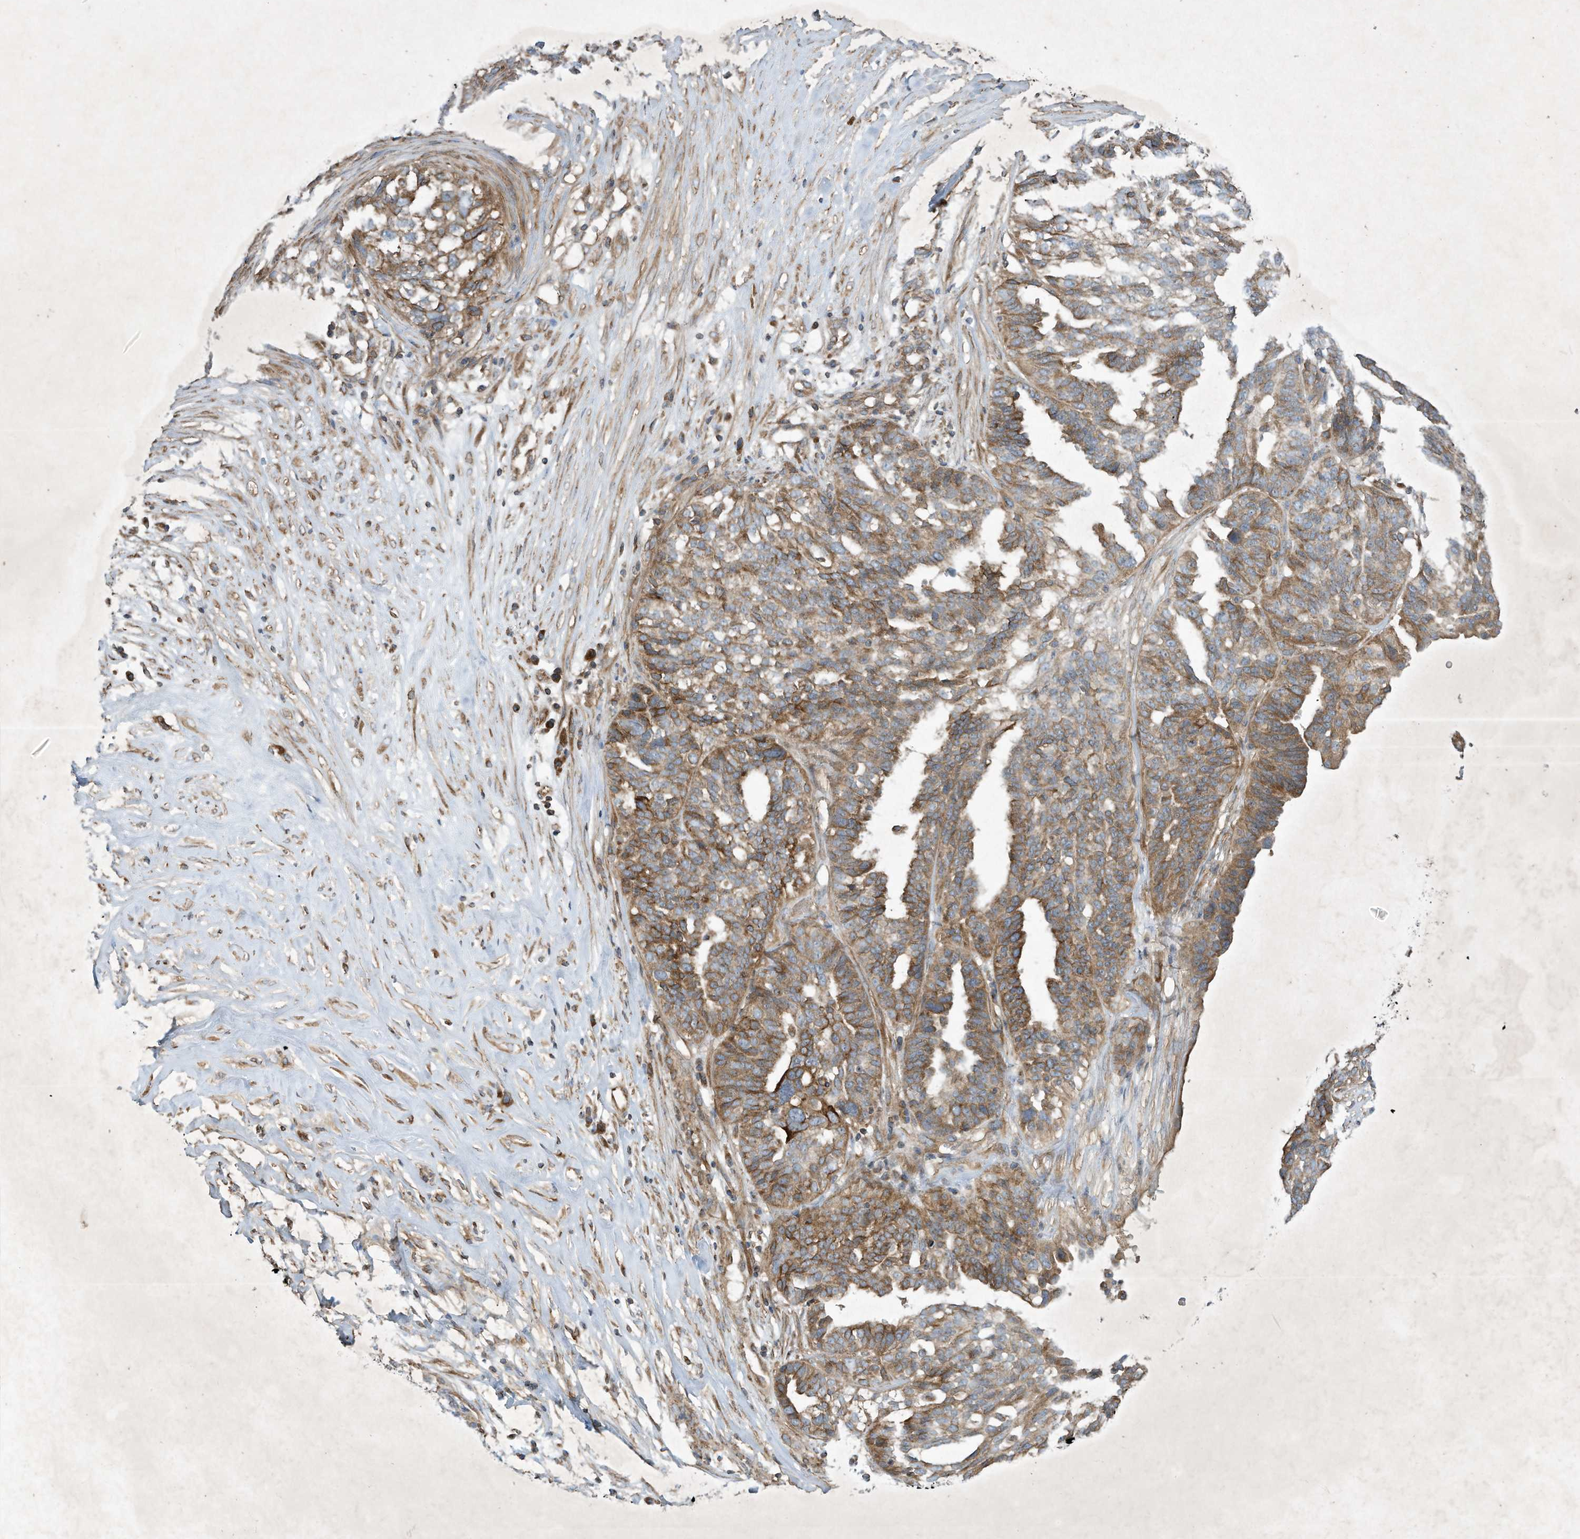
{"staining": {"intensity": "moderate", "quantity": ">75%", "location": "cytoplasmic/membranous"}, "tissue": "ovarian cancer", "cell_type": "Tumor cells", "image_type": "cancer", "snomed": [{"axis": "morphology", "description": "Cystadenocarcinoma, serous, NOS"}, {"axis": "topography", "description": "Ovary"}], "caption": "Immunohistochemical staining of ovarian serous cystadenocarcinoma exhibits medium levels of moderate cytoplasmic/membranous protein staining in about >75% of tumor cells.", "gene": "SYNJ2", "patient": {"sex": "female", "age": 59}}